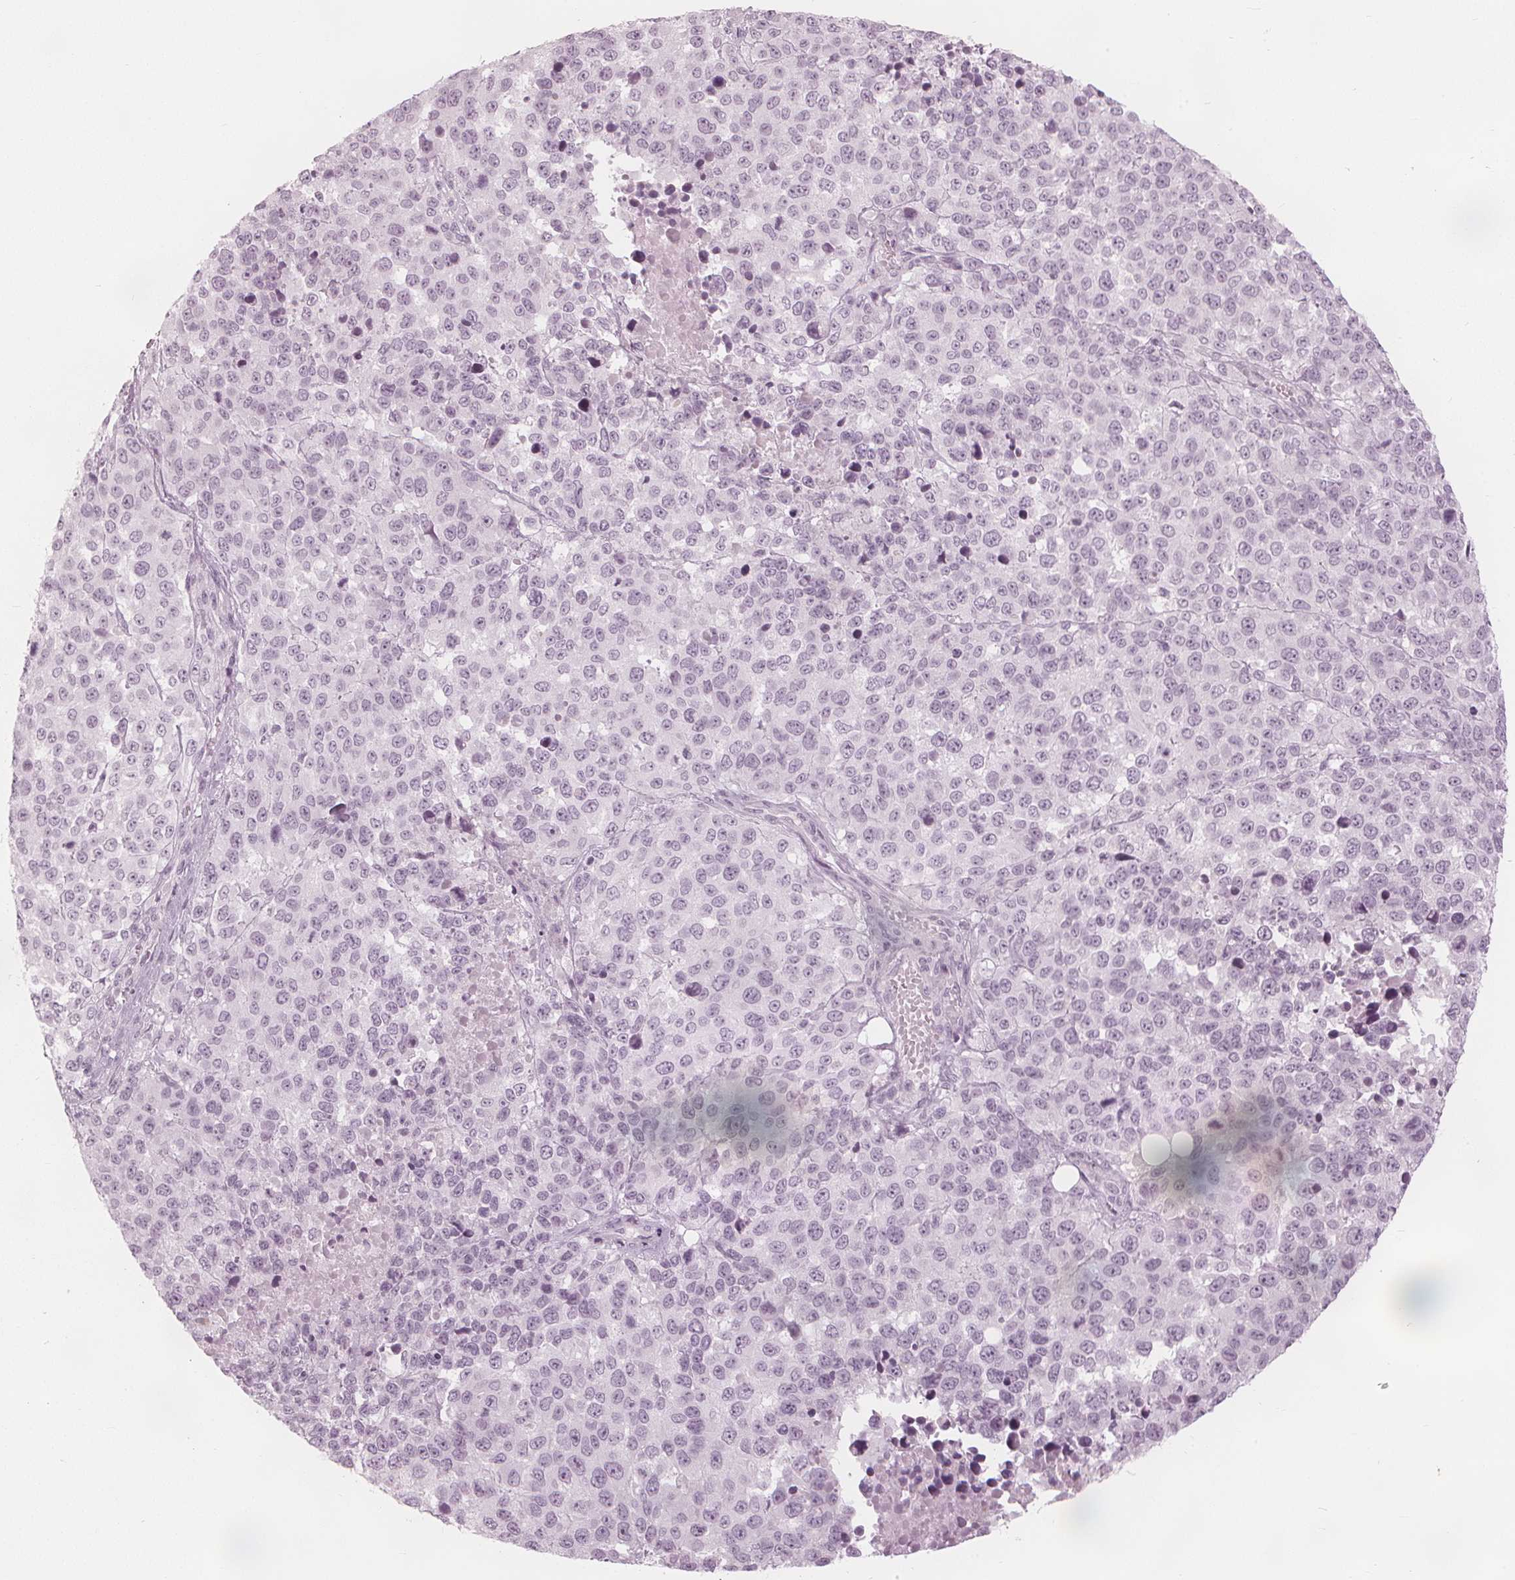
{"staining": {"intensity": "negative", "quantity": "none", "location": "none"}, "tissue": "melanoma", "cell_type": "Tumor cells", "image_type": "cancer", "snomed": [{"axis": "morphology", "description": "Malignant melanoma, Metastatic site"}, {"axis": "topography", "description": "Skin"}], "caption": "Protein analysis of melanoma demonstrates no significant staining in tumor cells.", "gene": "PAEP", "patient": {"sex": "male", "age": 84}}